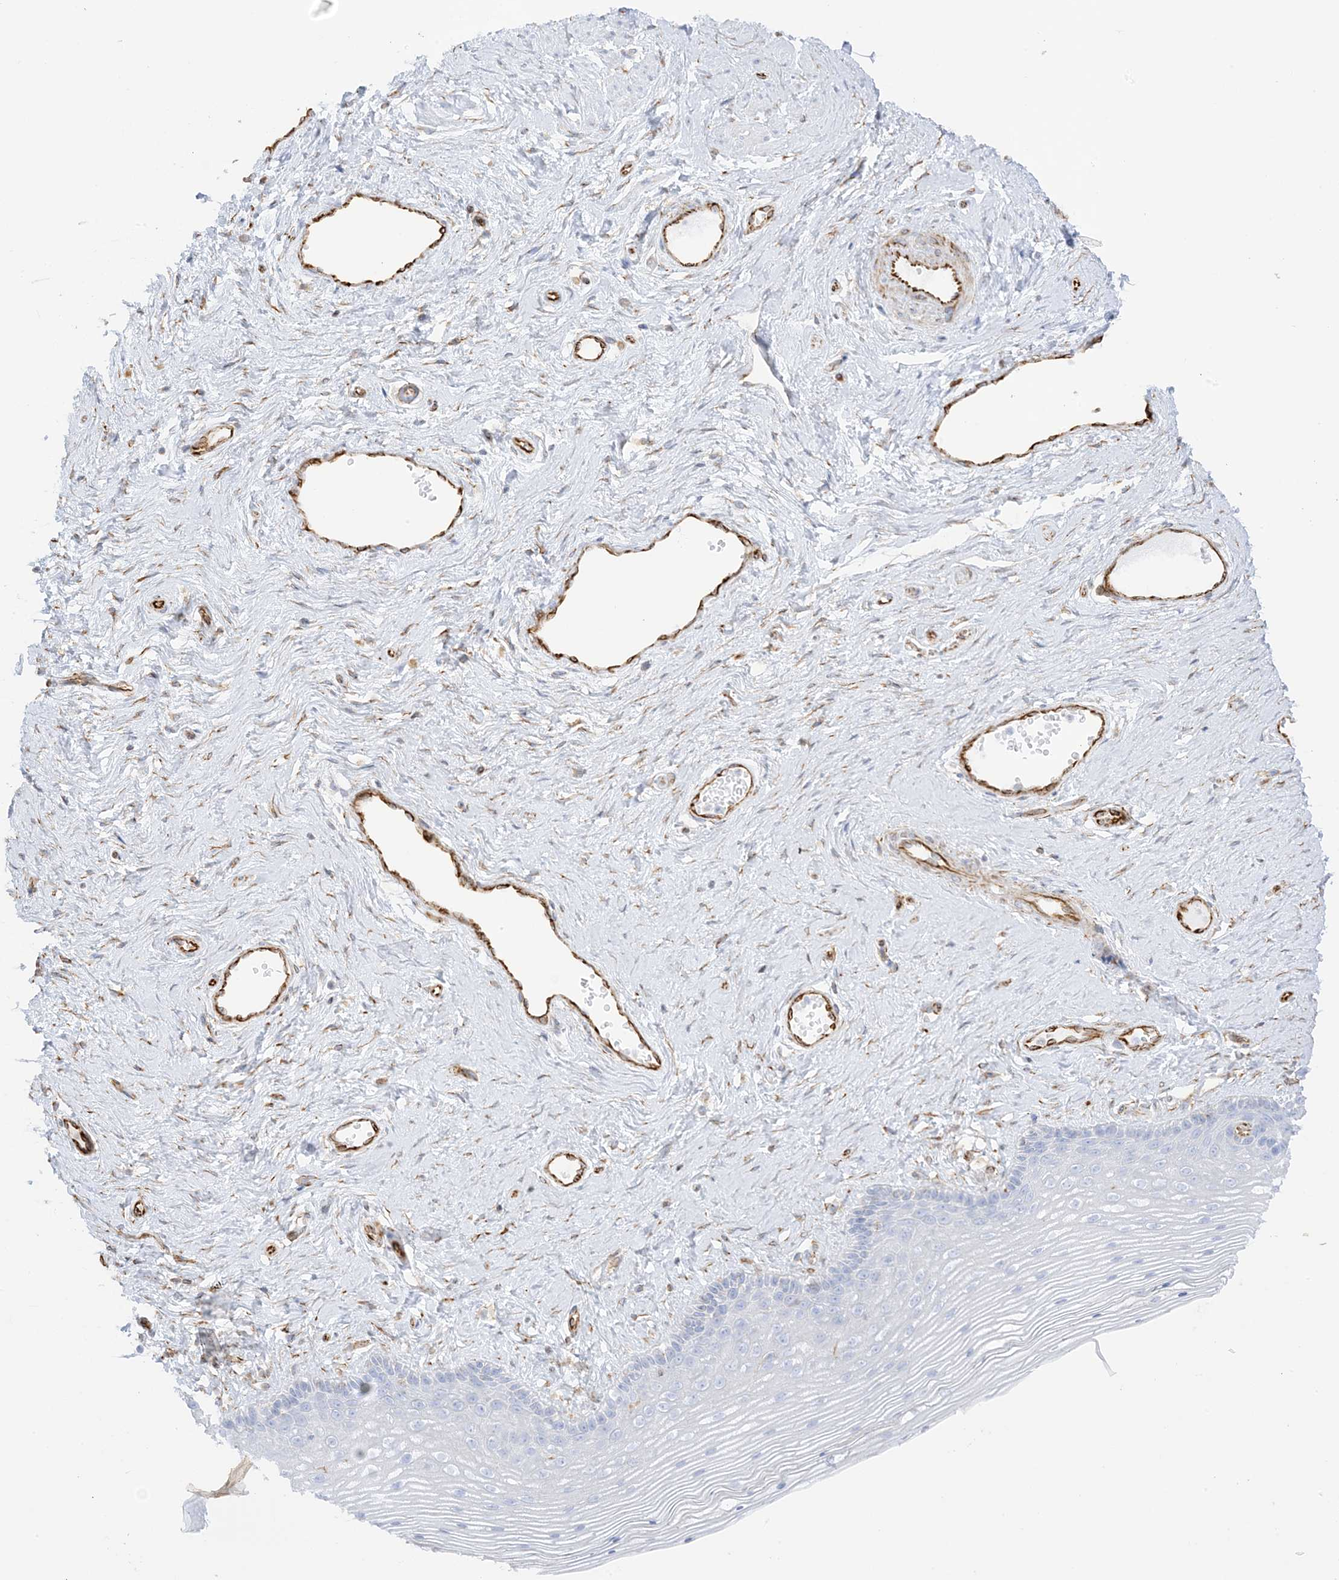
{"staining": {"intensity": "negative", "quantity": "none", "location": "none"}, "tissue": "vagina", "cell_type": "Squamous epithelial cells", "image_type": "normal", "snomed": [{"axis": "morphology", "description": "Normal tissue, NOS"}, {"axis": "topography", "description": "Vagina"}], "caption": "Squamous epithelial cells show no significant protein positivity in benign vagina. Brightfield microscopy of immunohistochemistry stained with DAB (brown) and hematoxylin (blue), captured at high magnification.", "gene": "PID1", "patient": {"sex": "female", "age": 46}}